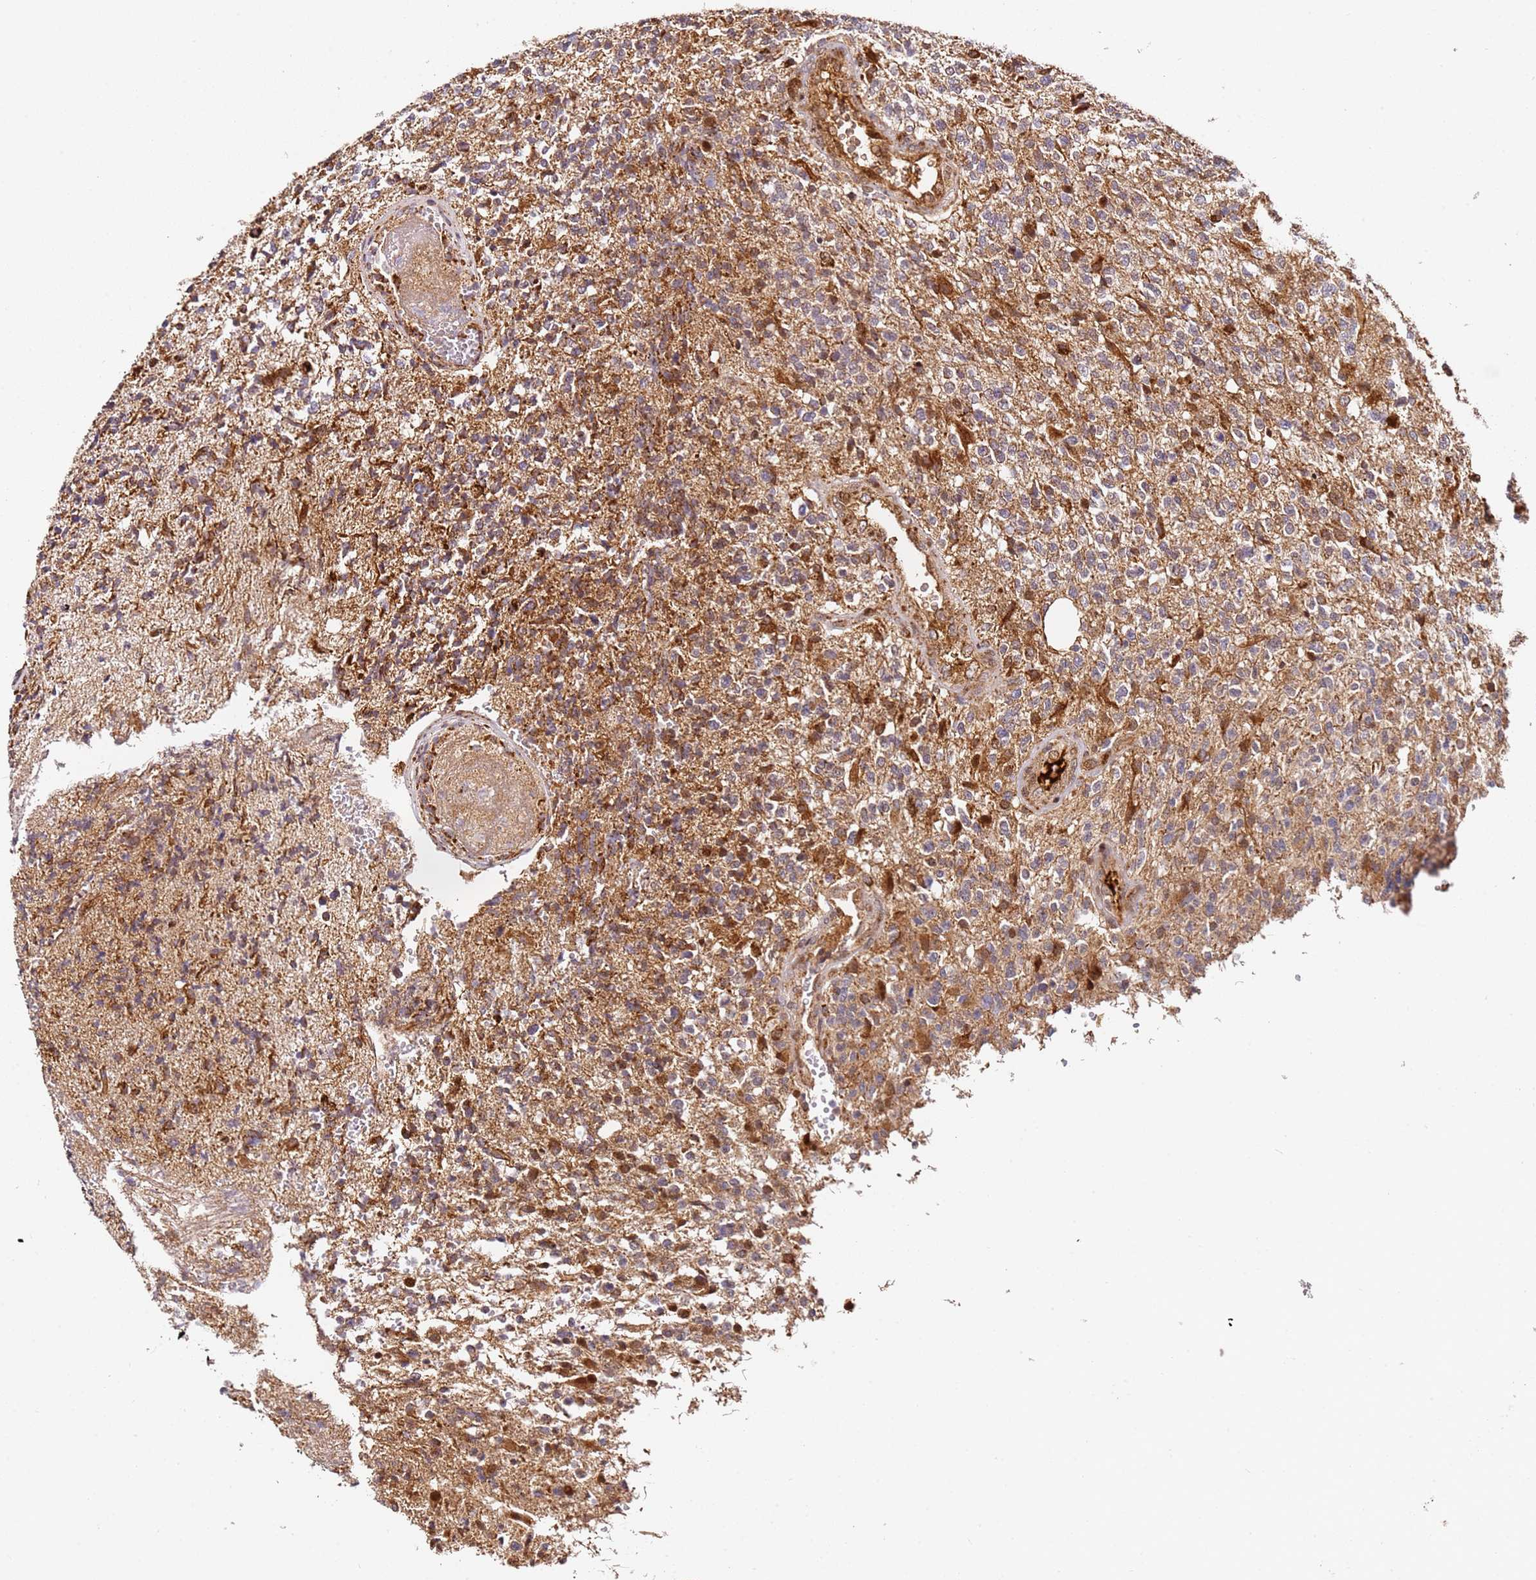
{"staining": {"intensity": "moderate", "quantity": ">75%", "location": "cytoplasmic/membranous,nuclear"}, "tissue": "glioma", "cell_type": "Tumor cells", "image_type": "cancer", "snomed": [{"axis": "morphology", "description": "Glioma, malignant, High grade"}, {"axis": "topography", "description": "Brain"}], "caption": "High-power microscopy captured an IHC histopathology image of glioma, revealing moderate cytoplasmic/membranous and nuclear expression in approximately >75% of tumor cells.", "gene": "SMOX", "patient": {"sex": "male", "age": 56}}